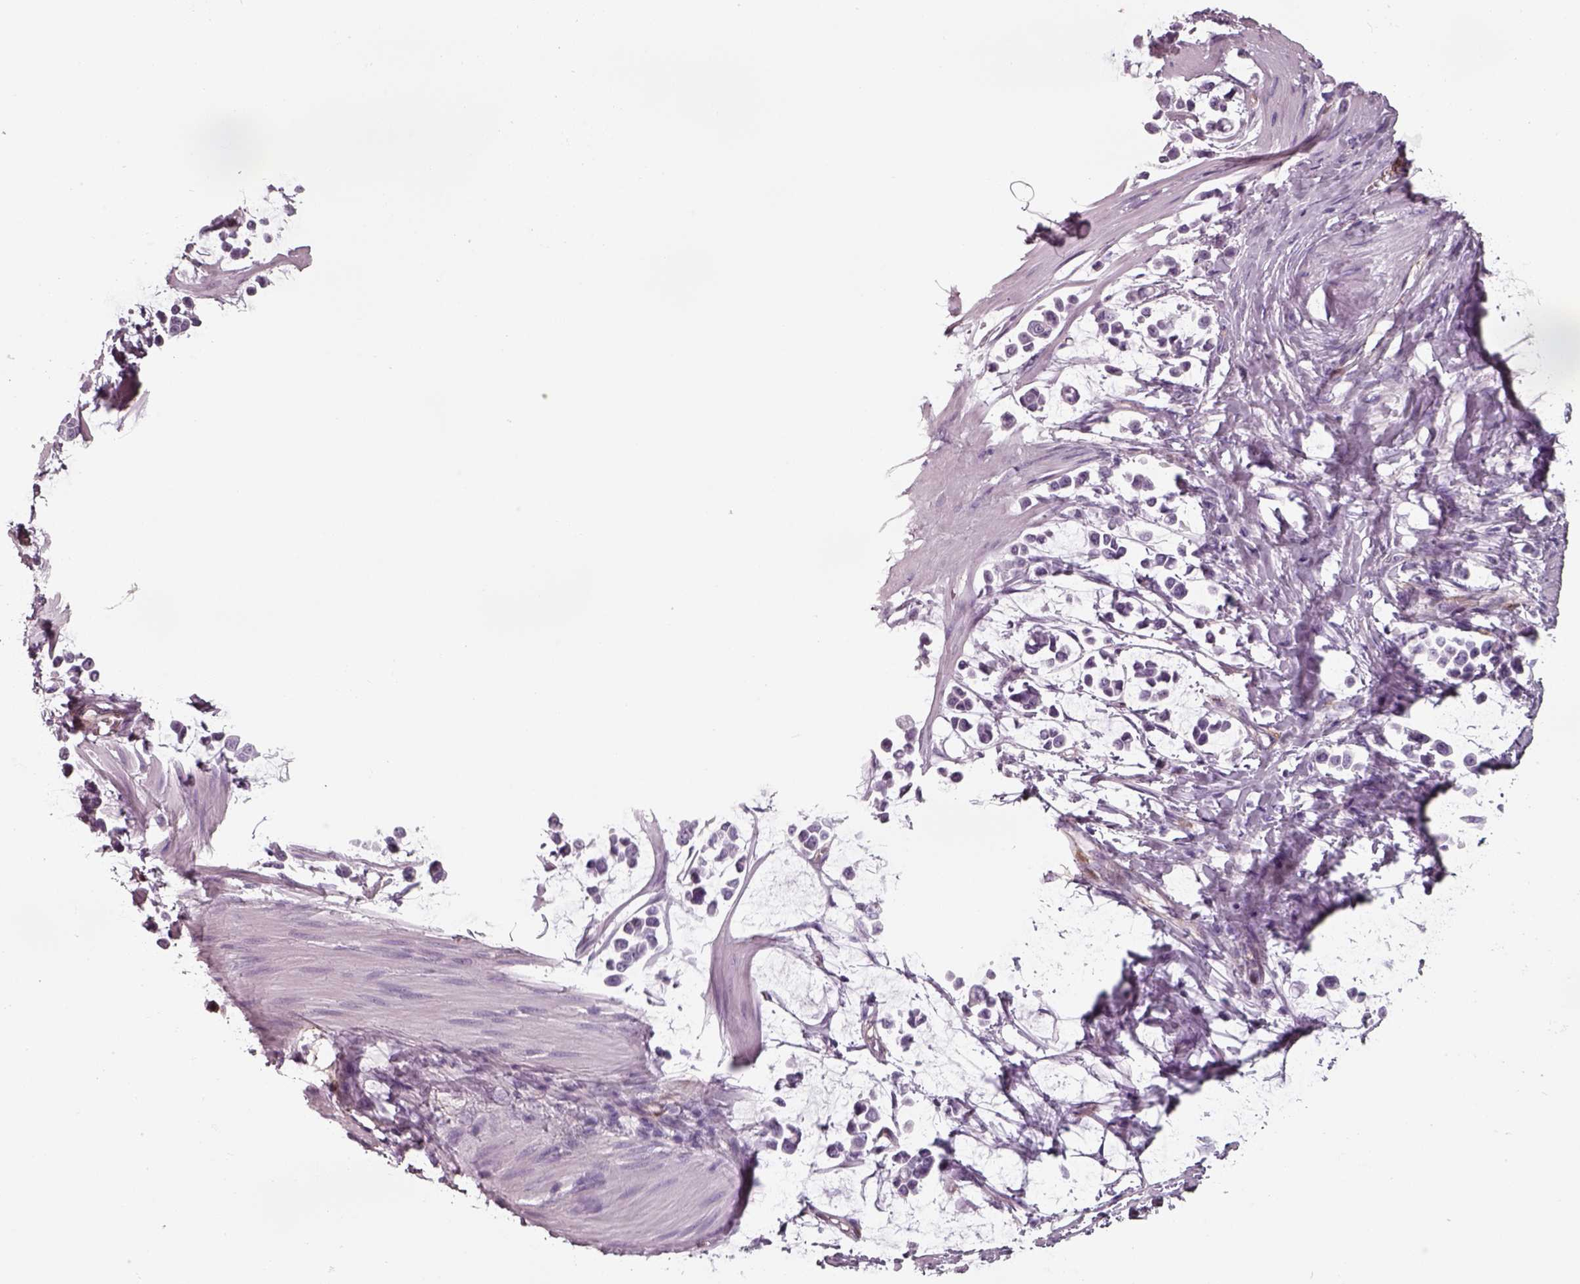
{"staining": {"intensity": "negative", "quantity": "none", "location": "none"}, "tissue": "stomach cancer", "cell_type": "Tumor cells", "image_type": "cancer", "snomed": [{"axis": "morphology", "description": "Adenocarcinoma, NOS"}, {"axis": "topography", "description": "Stomach"}], "caption": "This is an immunohistochemistry (IHC) micrograph of stomach cancer (adenocarcinoma). There is no expression in tumor cells.", "gene": "ISYNA1", "patient": {"sex": "male", "age": 82}}